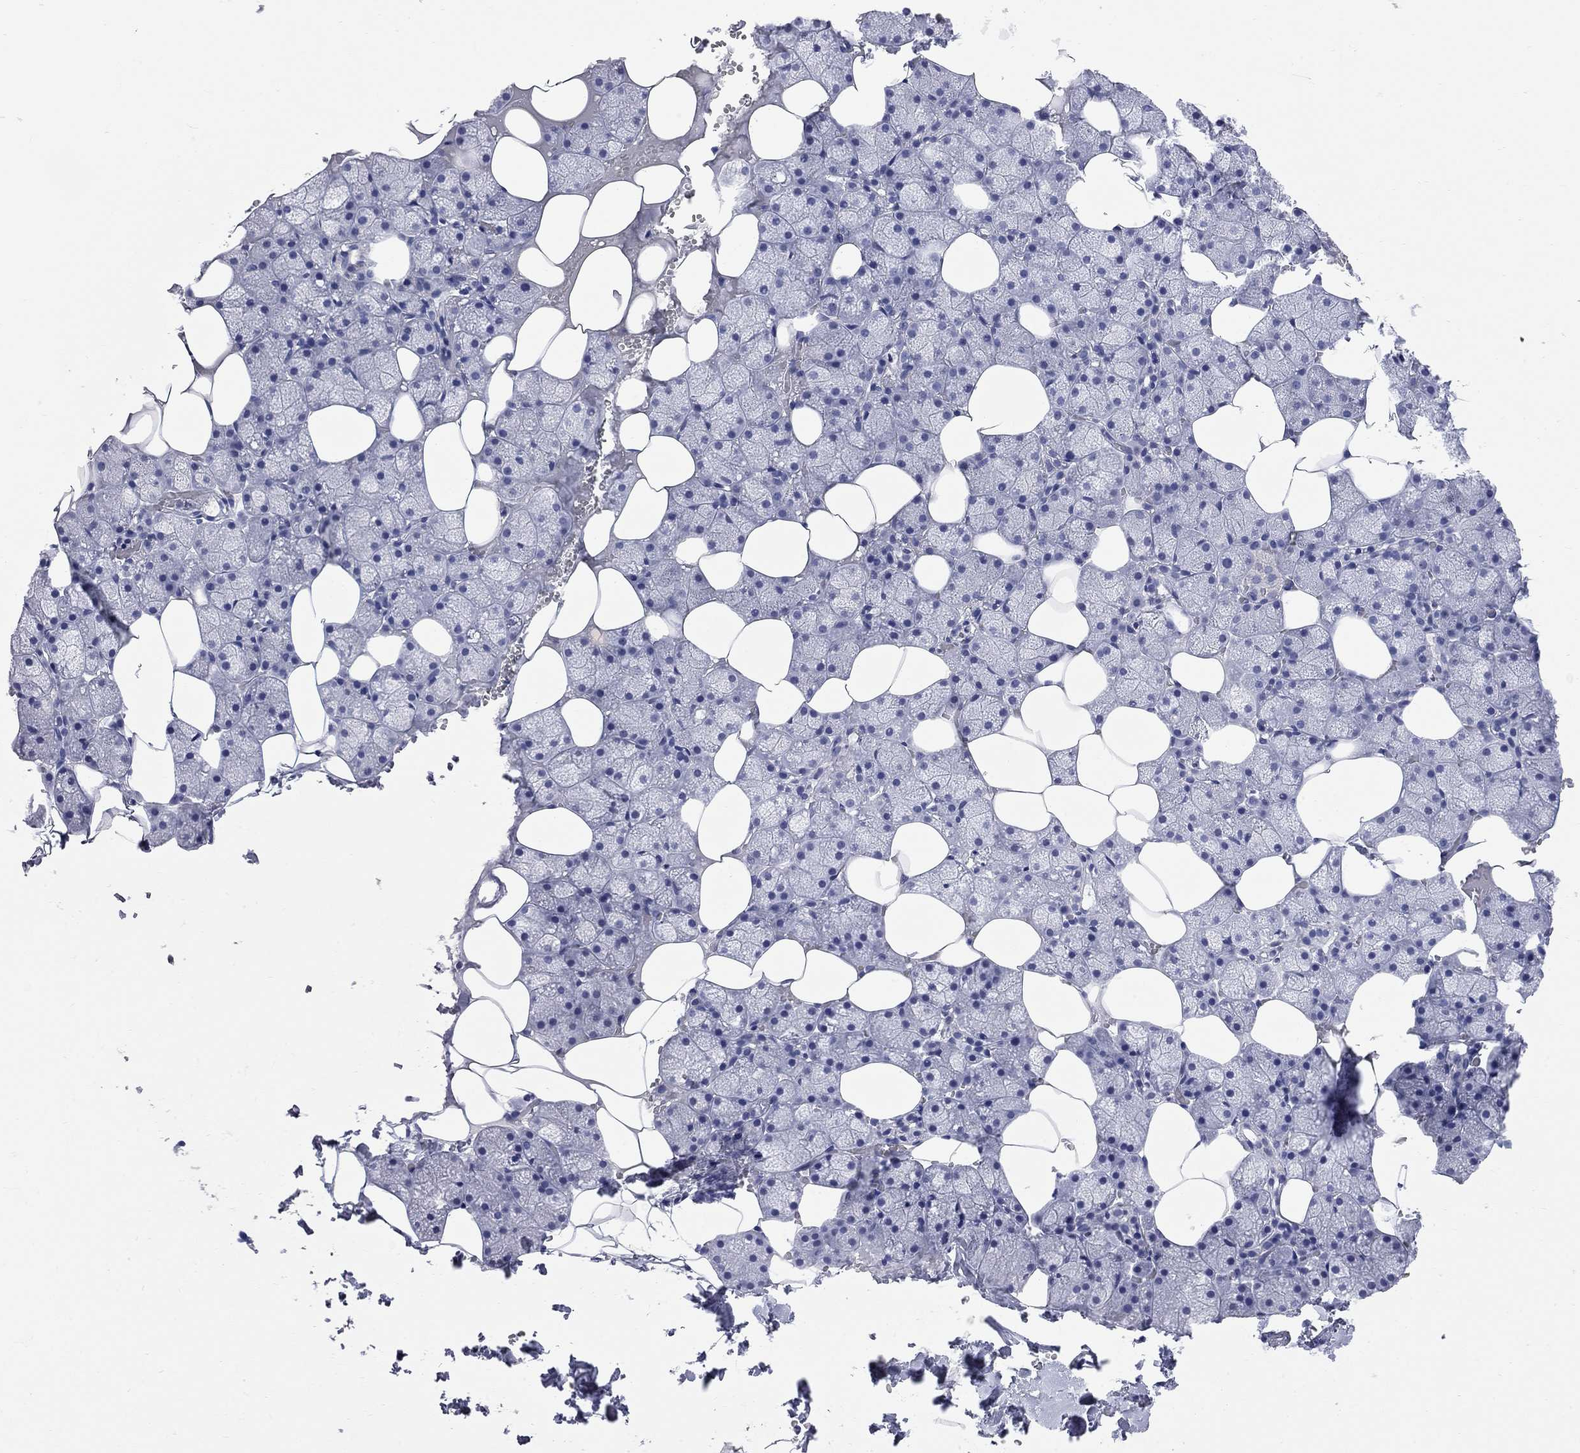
{"staining": {"intensity": "negative", "quantity": "none", "location": "none"}, "tissue": "salivary gland", "cell_type": "Glandular cells", "image_type": "normal", "snomed": [{"axis": "morphology", "description": "Normal tissue, NOS"}, {"axis": "topography", "description": "Salivary gland"}], "caption": "Immunohistochemical staining of unremarkable salivary gland shows no significant staining in glandular cells. (DAB (3,3'-diaminobenzidine) immunohistochemistry (IHC) visualized using brightfield microscopy, high magnification).", "gene": "FAM221B", "patient": {"sex": "male", "age": 38}}